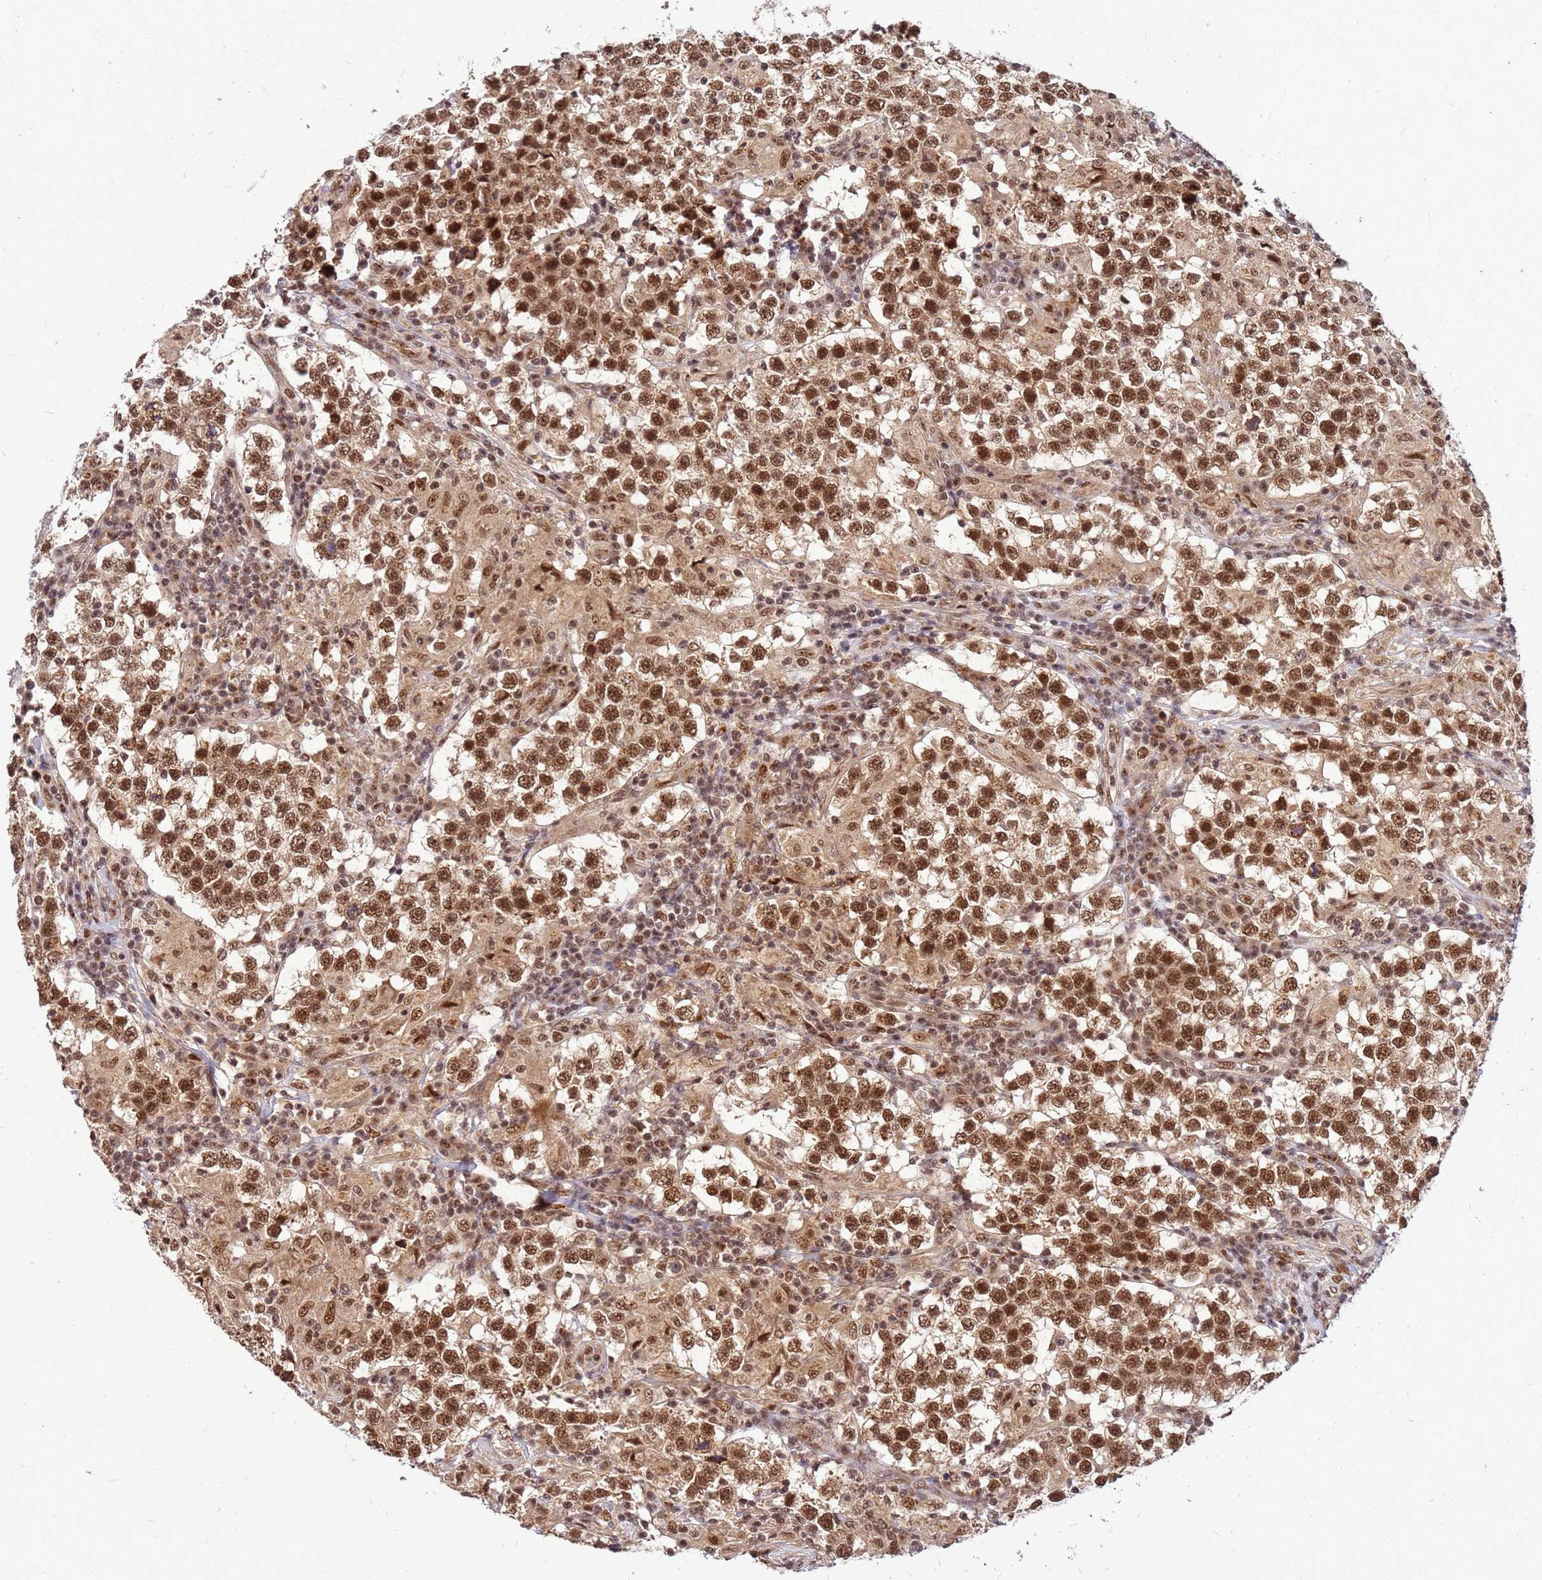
{"staining": {"intensity": "strong", "quantity": ">75%", "location": "cytoplasmic/membranous,nuclear"}, "tissue": "testis cancer", "cell_type": "Tumor cells", "image_type": "cancer", "snomed": [{"axis": "morphology", "description": "Seminoma, NOS"}, {"axis": "morphology", "description": "Carcinoma, Embryonal, NOS"}, {"axis": "topography", "description": "Testis"}], "caption": "Immunohistochemistry histopathology image of neoplastic tissue: human embryonal carcinoma (testis) stained using immunohistochemistry (IHC) reveals high levels of strong protein expression localized specifically in the cytoplasmic/membranous and nuclear of tumor cells, appearing as a cytoplasmic/membranous and nuclear brown color.", "gene": "NCBP2", "patient": {"sex": "male", "age": 41}}